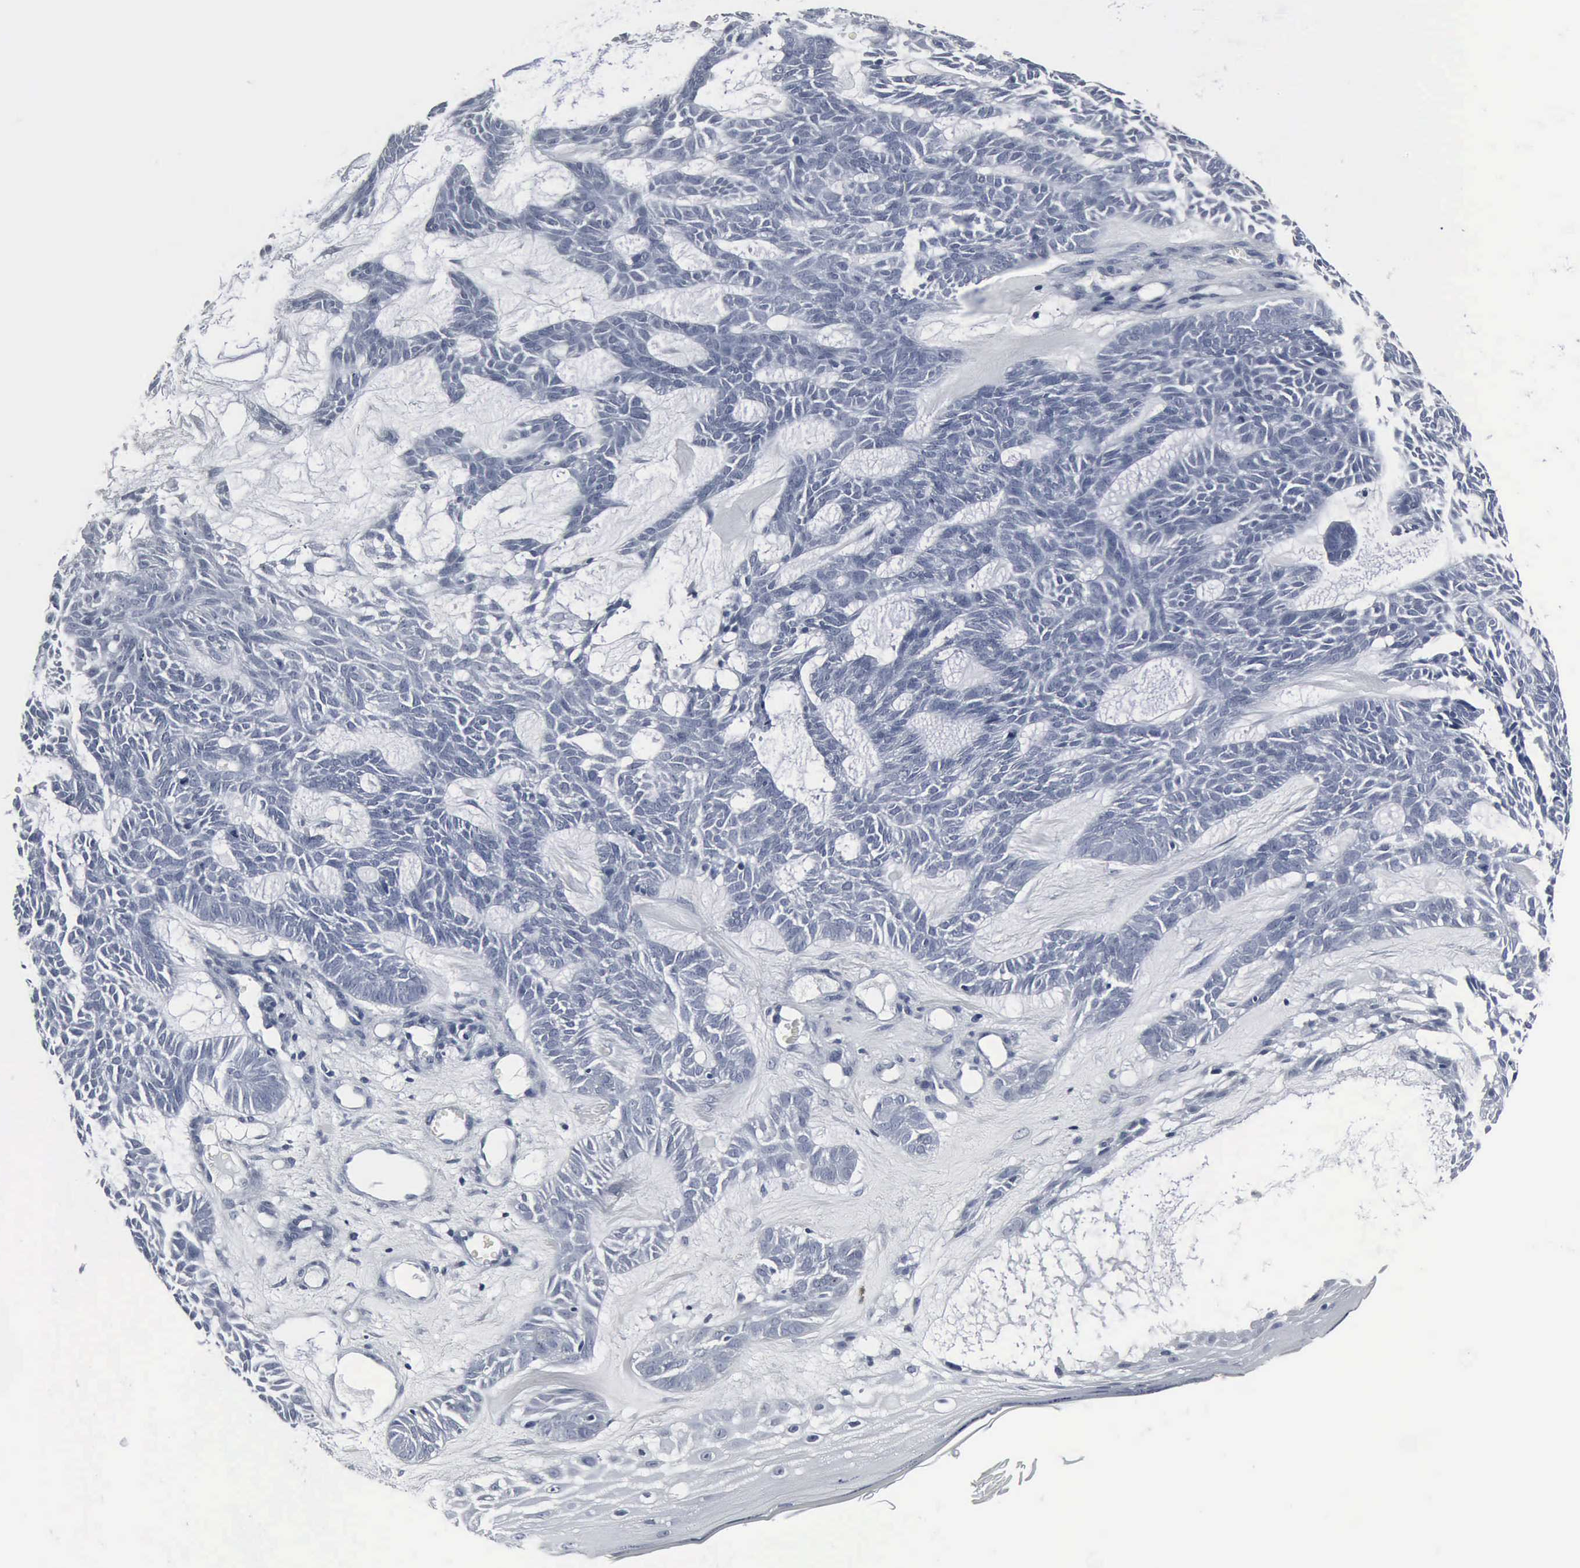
{"staining": {"intensity": "negative", "quantity": "none", "location": "none"}, "tissue": "skin cancer", "cell_type": "Tumor cells", "image_type": "cancer", "snomed": [{"axis": "morphology", "description": "Basal cell carcinoma"}, {"axis": "topography", "description": "Skin"}], "caption": "Micrograph shows no protein staining in tumor cells of skin basal cell carcinoma tissue.", "gene": "SNAP25", "patient": {"sex": "male", "age": 75}}